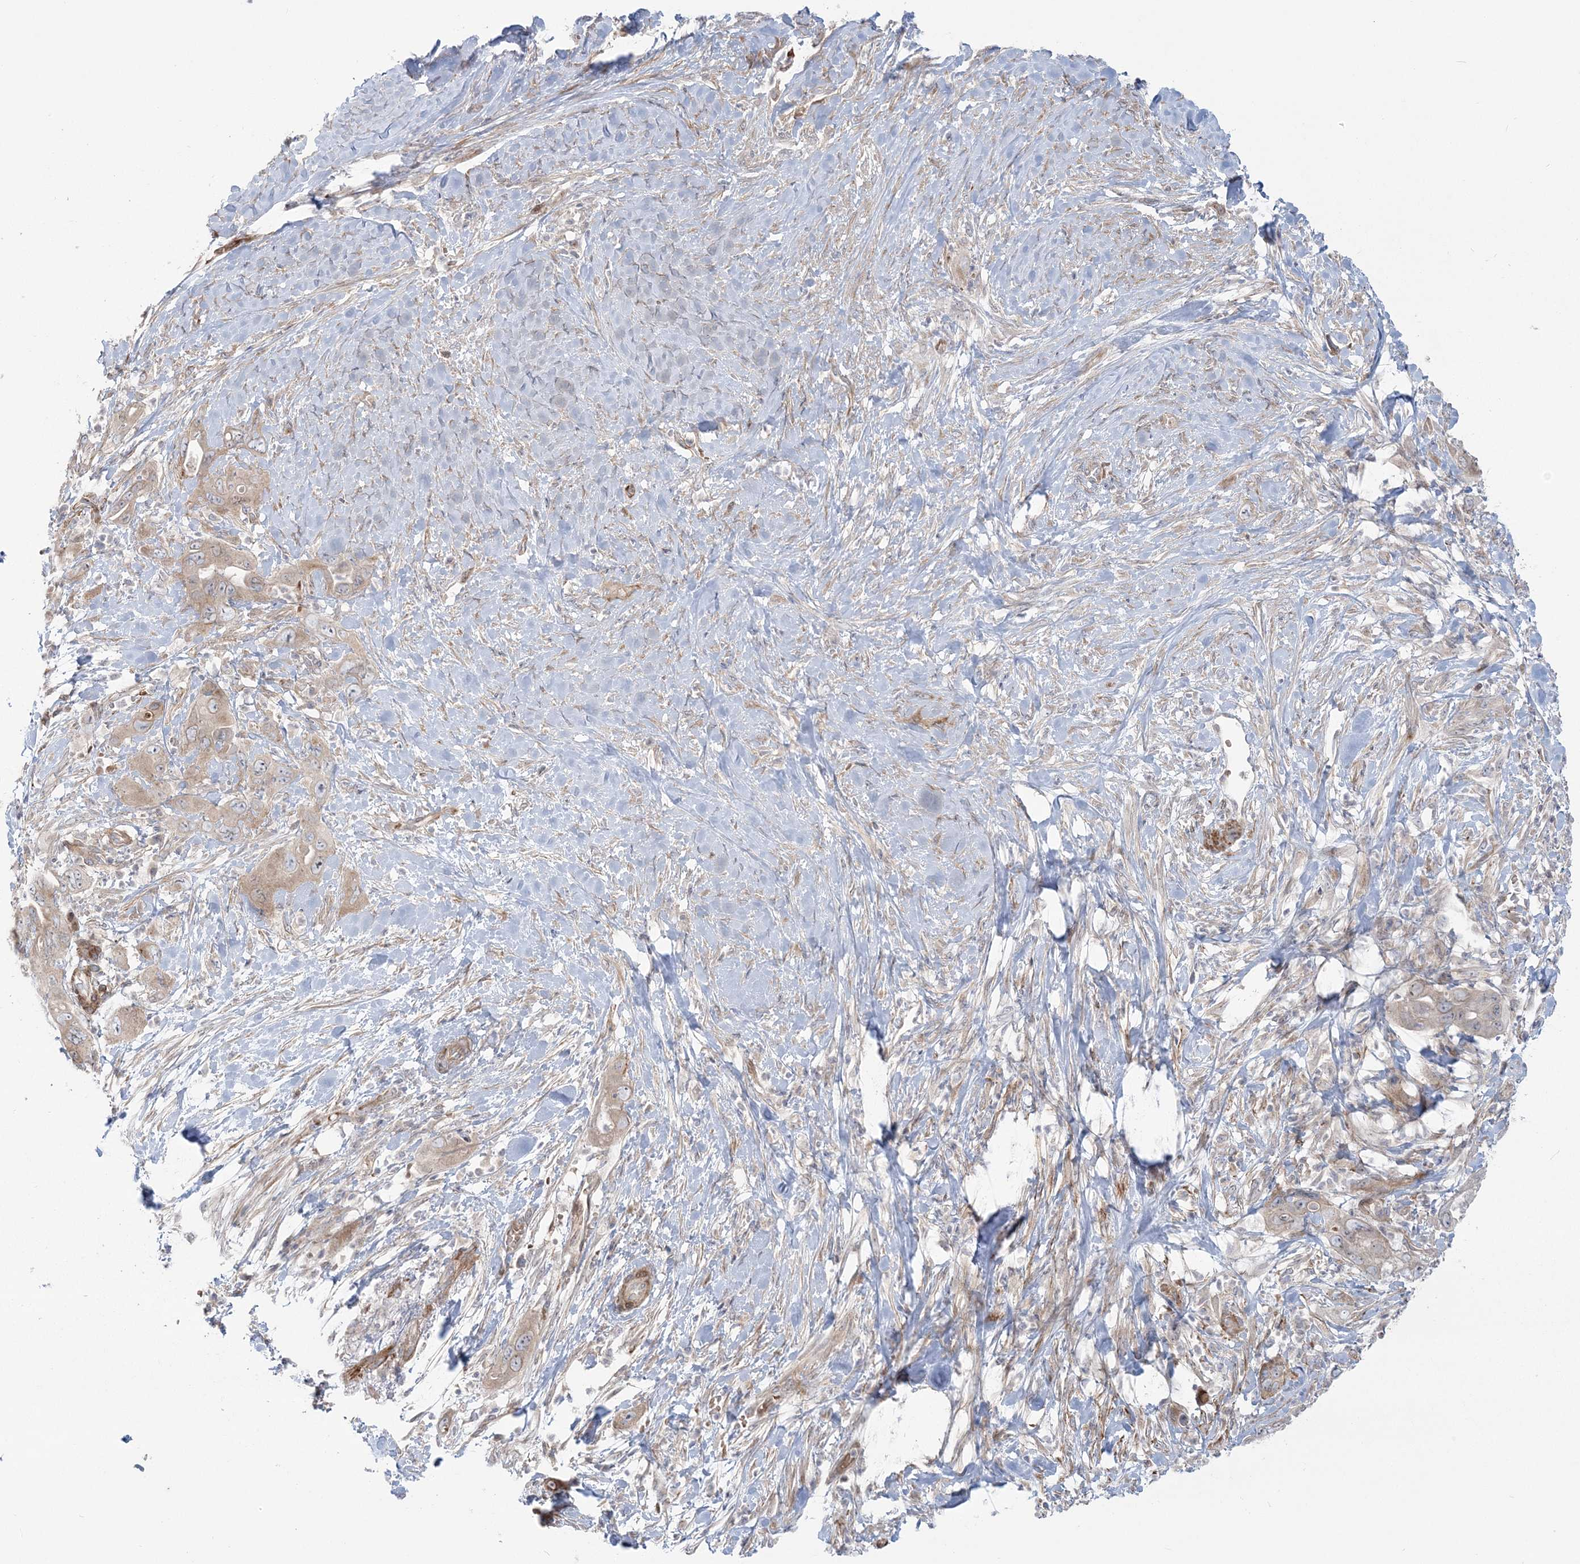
{"staining": {"intensity": "weak", "quantity": "25%-75%", "location": "cytoplasmic/membranous"}, "tissue": "pancreatic cancer", "cell_type": "Tumor cells", "image_type": "cancer", "snomed": [{"axis": "morphology", "description": "Adenocarcinoma, NOS"}, {"axis": "topography", "description": "Pancreas"}], "caption": "This is a photomicrograph of immunohistochemistry staining of pancreatic cancer, which shows weak expression in the cytoplasmic/membranous of tumor cells.", "gene": "NUDT9", "patient": {"sex": "female", "age": 71}}